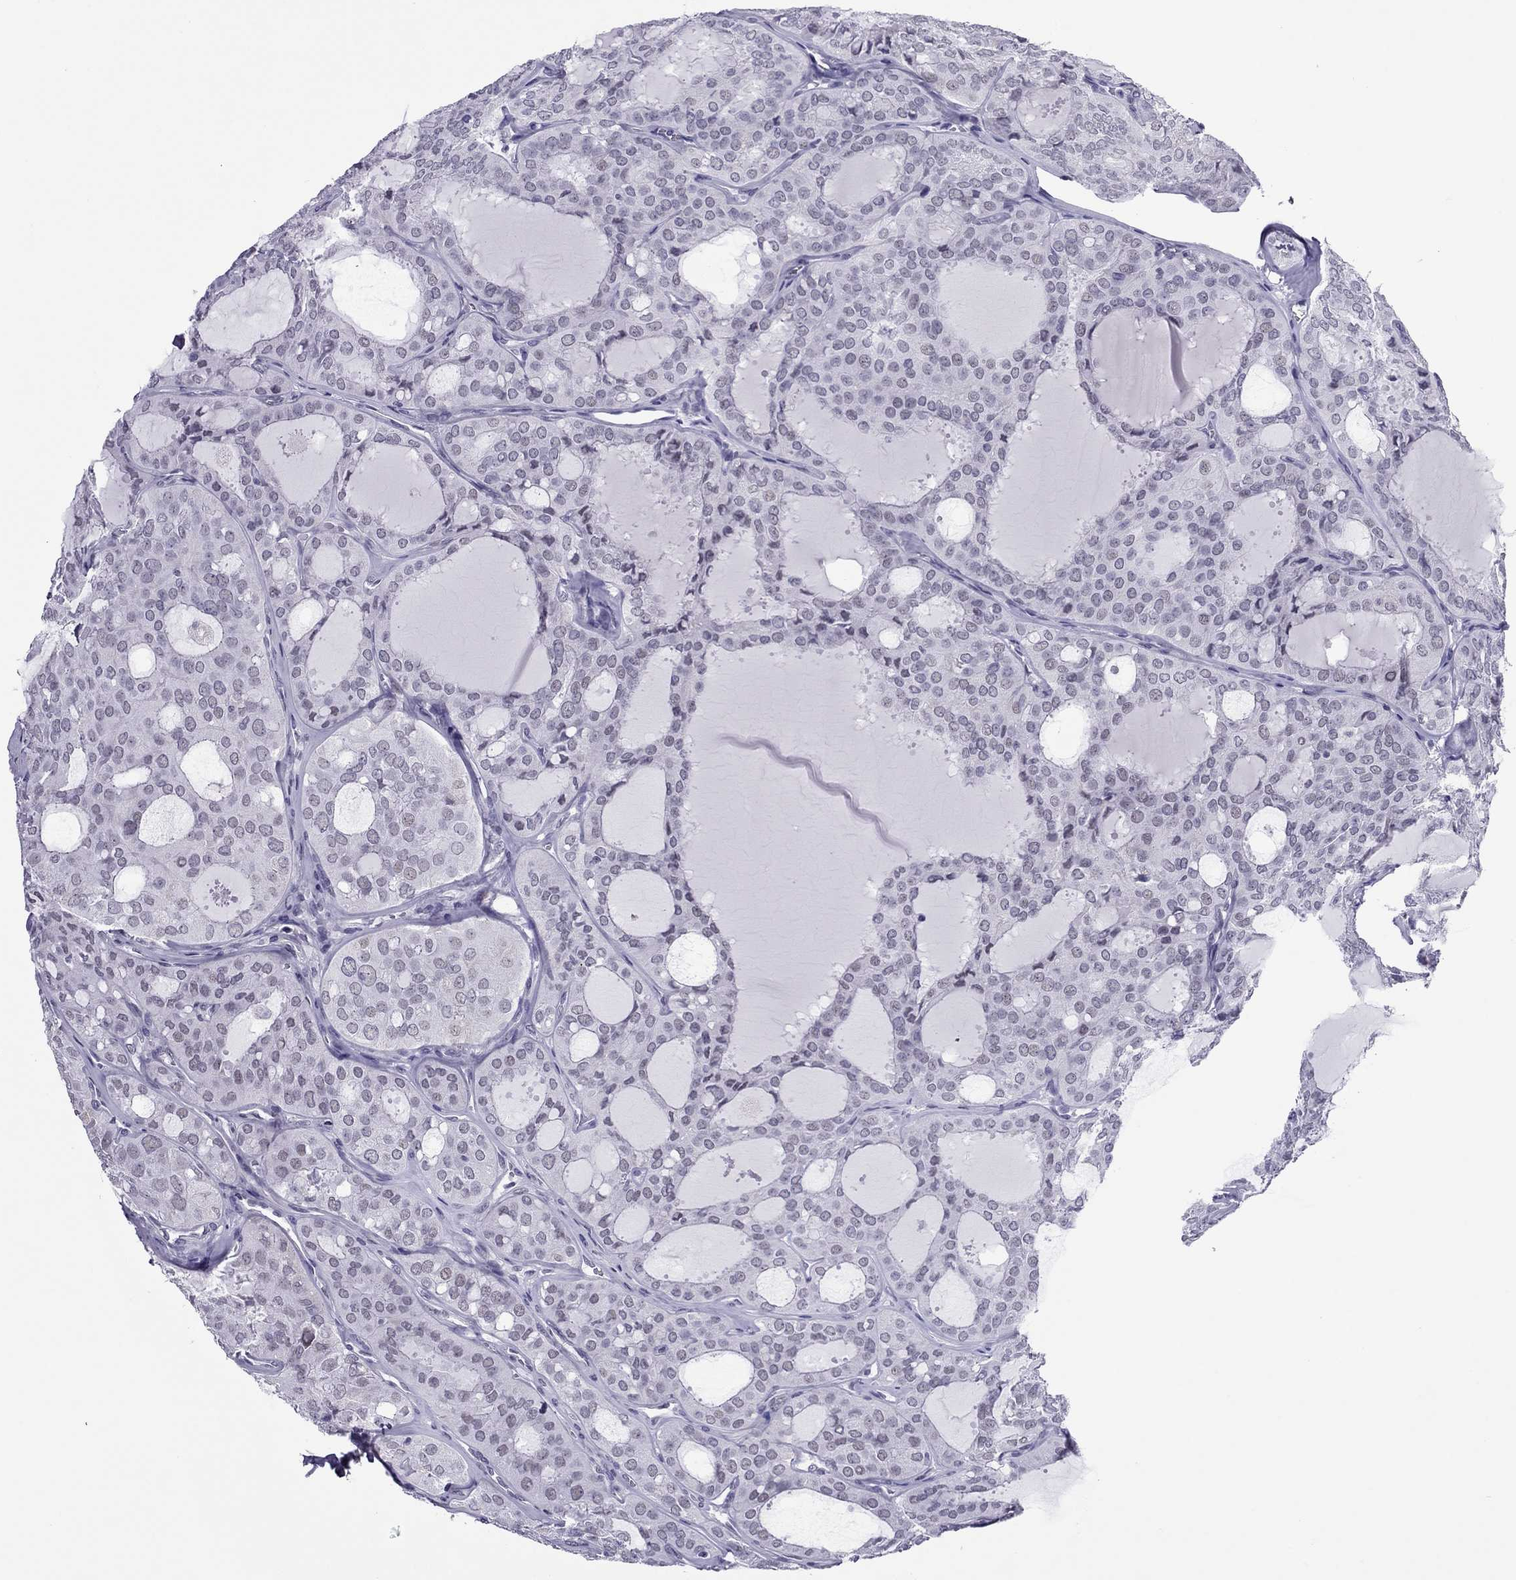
{"staining": {"intensity": "negative", "quantity": "none", "location": "none"}, "tissue": "thyroid cancer", "cell_type": "Tumor cells", "image_type": "cancer", "snomed": [{"axis": "morphology", "description": "Follicular adenoma carcinoma, NOS"}, {"axis": "topography", "description": "Thyroid gland"}], "caption": "DAB (3,3'-diaminobenzidine) immunohistochemical staining of human thyroid follicular adenoma carcinoma displays no significant expression in tumor cells.", "gene": "ZNF646", "patient": {"sex": "male", "age": 75}}